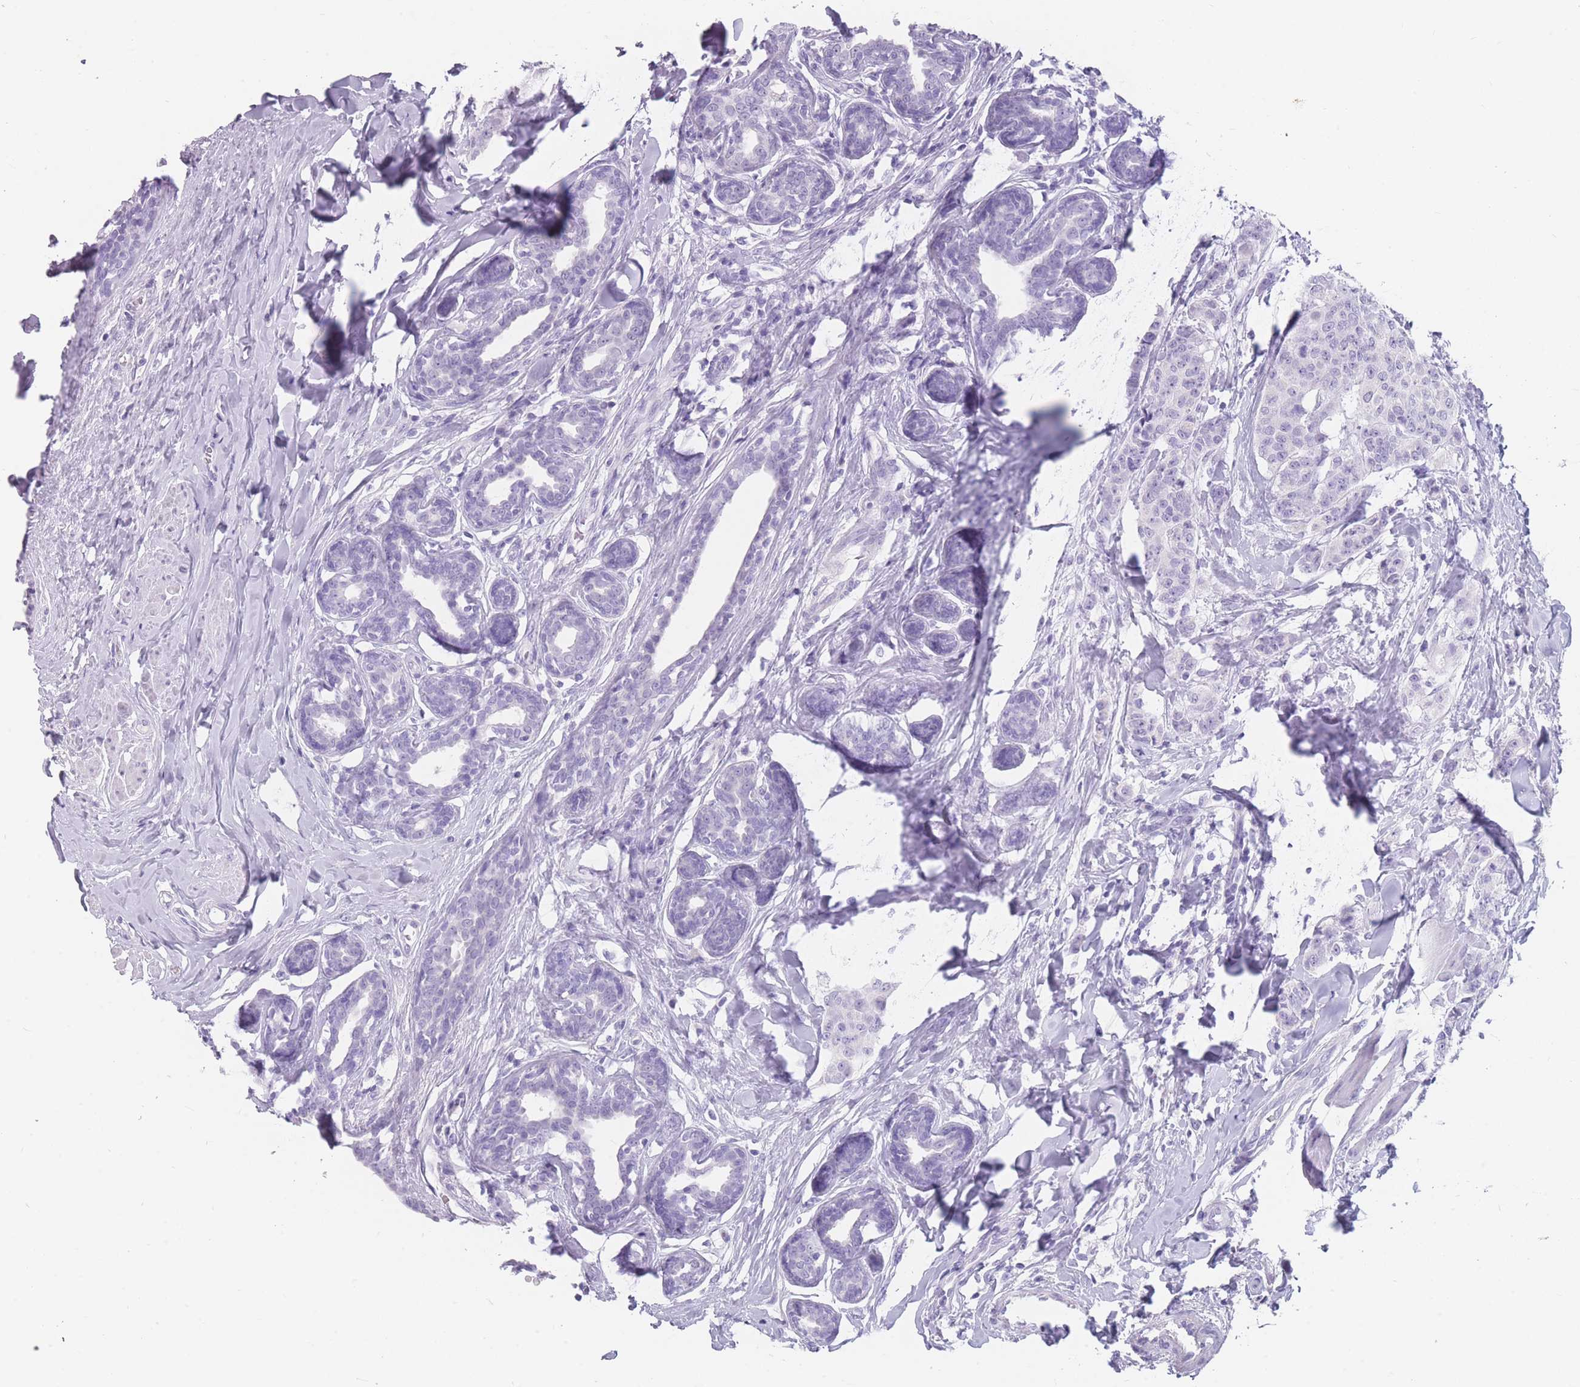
{"staining": {"intensity": "negative", "quantity": "none", "location": "none"}, "tissue": "breast cancer", "cell_type": "Tumor cells", "image_type": "cancer", "snomed": [{"axis": "morphology", "description": "Duct carcinoma"}, {"axis": "topography", "description": "Breast"}], "caption": "Tumor cells show no significant positivity in breast cancer.", "gene": "CCNO", "patient": {"sex": "female", "age": 40}}